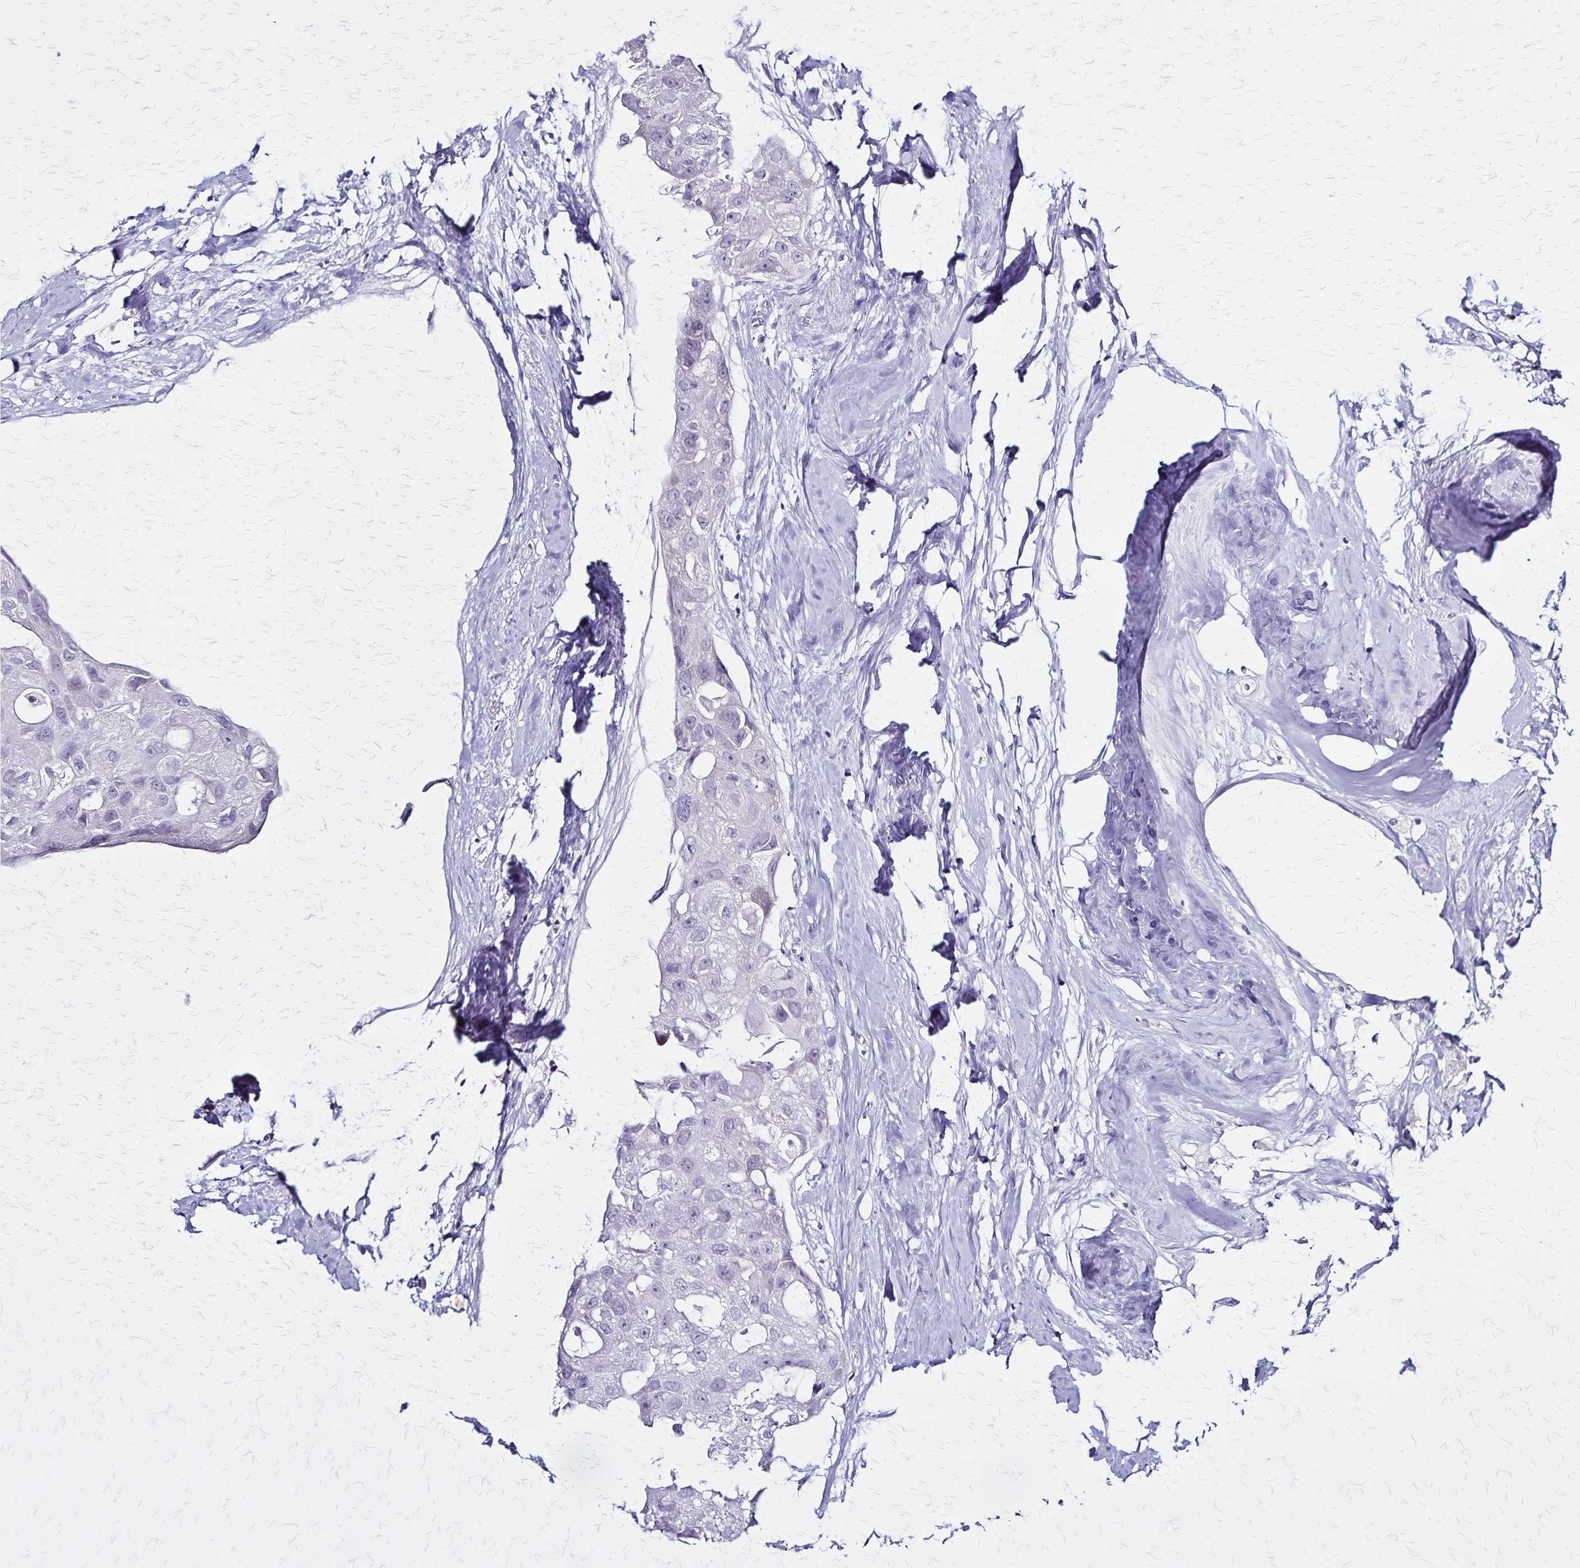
{"staining": {"intensity": "negative", "quantity": "none", "location": "none"}, "tissue": "breast cancer", "cell_type": "Tumor cells", "image_type": "cancer", "snomed": [{"axis": "morphology", "description": "Duct carcinoma"}, {"axis": "topography", "description": "Breast"}], "caption": "This is a photomicrograph of IHC staining of breast cancer, which shows no expression in tumor cells.", "gene": "PLXNA4", "patient": {"sex": "female", "age": 43}}